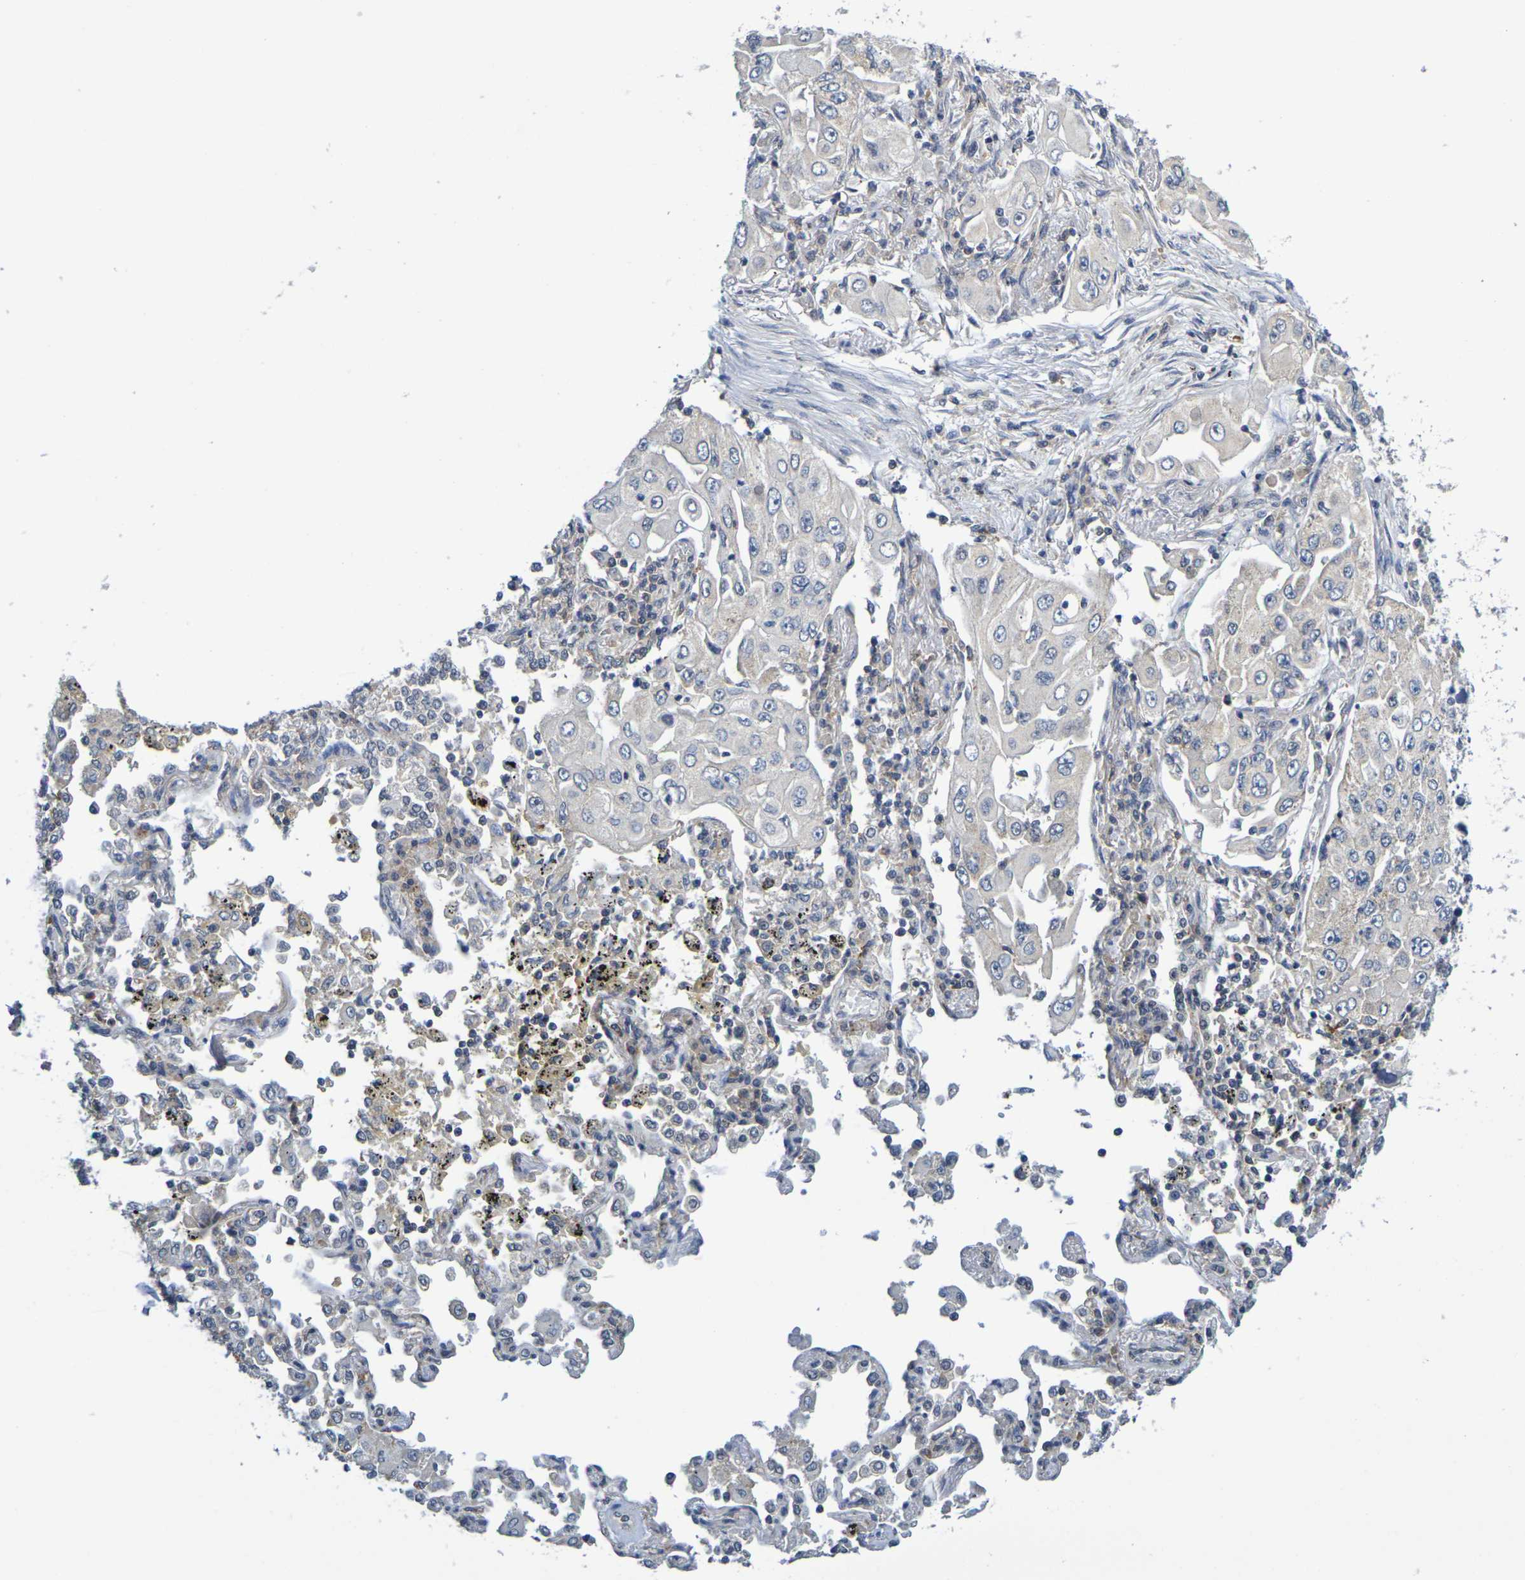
{"staining": {"intensity": "weak", "quantity": "25%-75%", "location": "cytoplasmic/membranous"}, "tissue": "lung cancer", "cell_type": "Tumor cells", "image_type": "cancer", "snomed": [{"axis": "morphology", "description": "Adenocarcinoma, NOS"}, {"axis": "topography", "description": "Lung"}], "caption": "This is a micrograph of immunohistochemistry staining of lung adenocarcinoma, which shows weak expression in the cytoplasmic/membranous of tumor cells.", "gene": "CHRNB1", "patient": {"sex": "male", "age": 84}}